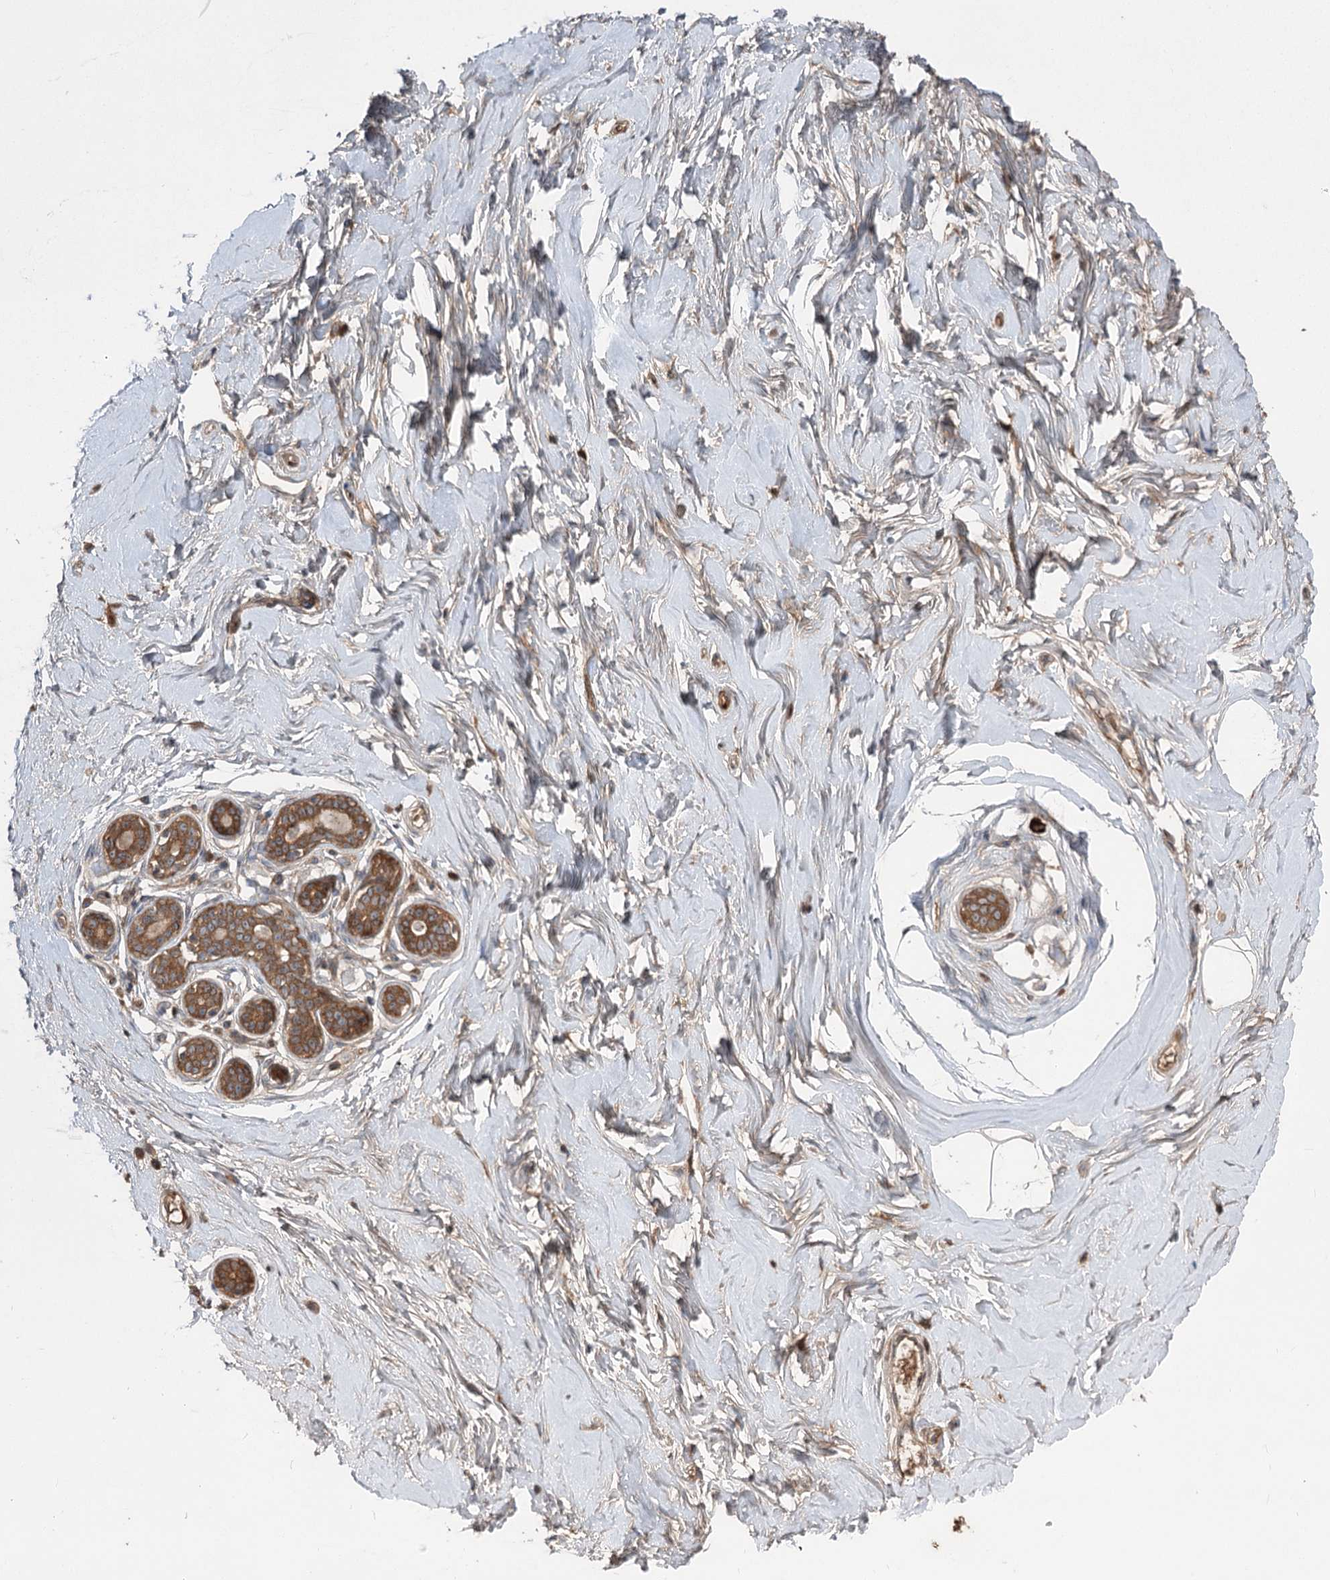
{"staining": {"intensity": "negative", "quantity": "none", "location": "none"}, "tissue": "breast", "cell_type": "Adipocytes", "image_type": "normal", "snomed": [{"axis": "morphology", "description": "Normal tissue, NOS"}, {"axis": "morphology", "description": "Adenoma, NOS"}, {"axis": "topography", "description": "Breast"}], "caption": "DAB (3,3'-diaminobenzidine) immunohistochemical staining of benign human breast reveals no significant expression in adipocytes. (DAB immunohistochemistry (IHC) with hematoxylin counter stain).", "gene": "PLEKHA5", "patient": {"sex": "female", "age": 23}}